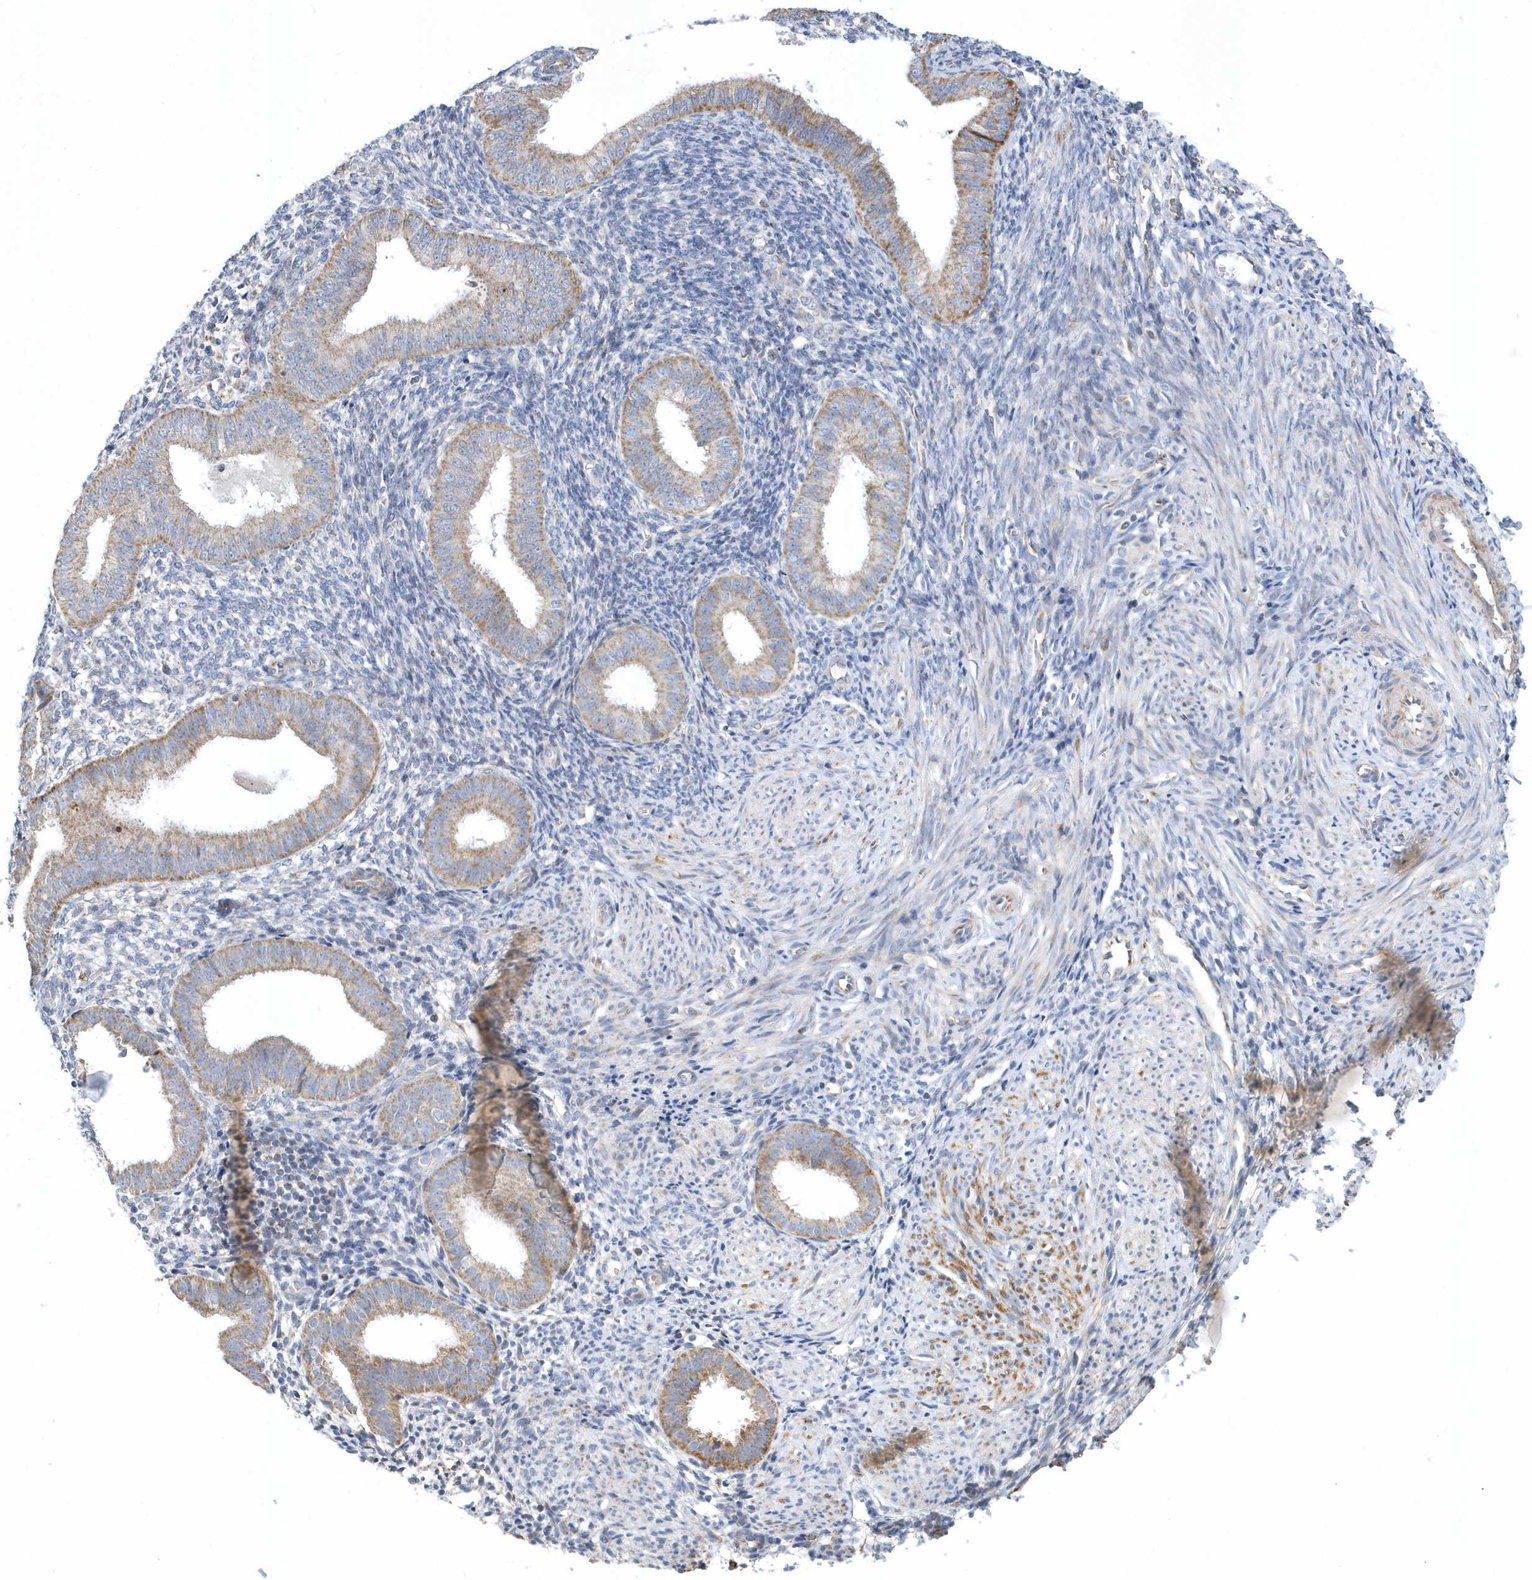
{"staining": {"intensity": "negative", "quantity": "none", "location": "none"}, "tissue": "endometrium", "cell_type": "Cells in endometrial stroma", "image_type": "normal", "snomed": [{"axis": "morphology", "description": "Normal tissue, NOS"}, {"axis": "topography", "description": "Uterus"}, {"axis": "topography", "description": "Endometrium"}], "caption": "Cells in endometrial stroma show no significant protein expression in unremarkable endometrium. (DAB (3,3'-diaminobenzidine) immunohistochemistry, high magnification).", "gene": "VWA5B2", "patient": {"sex": "female", "age": 48}}